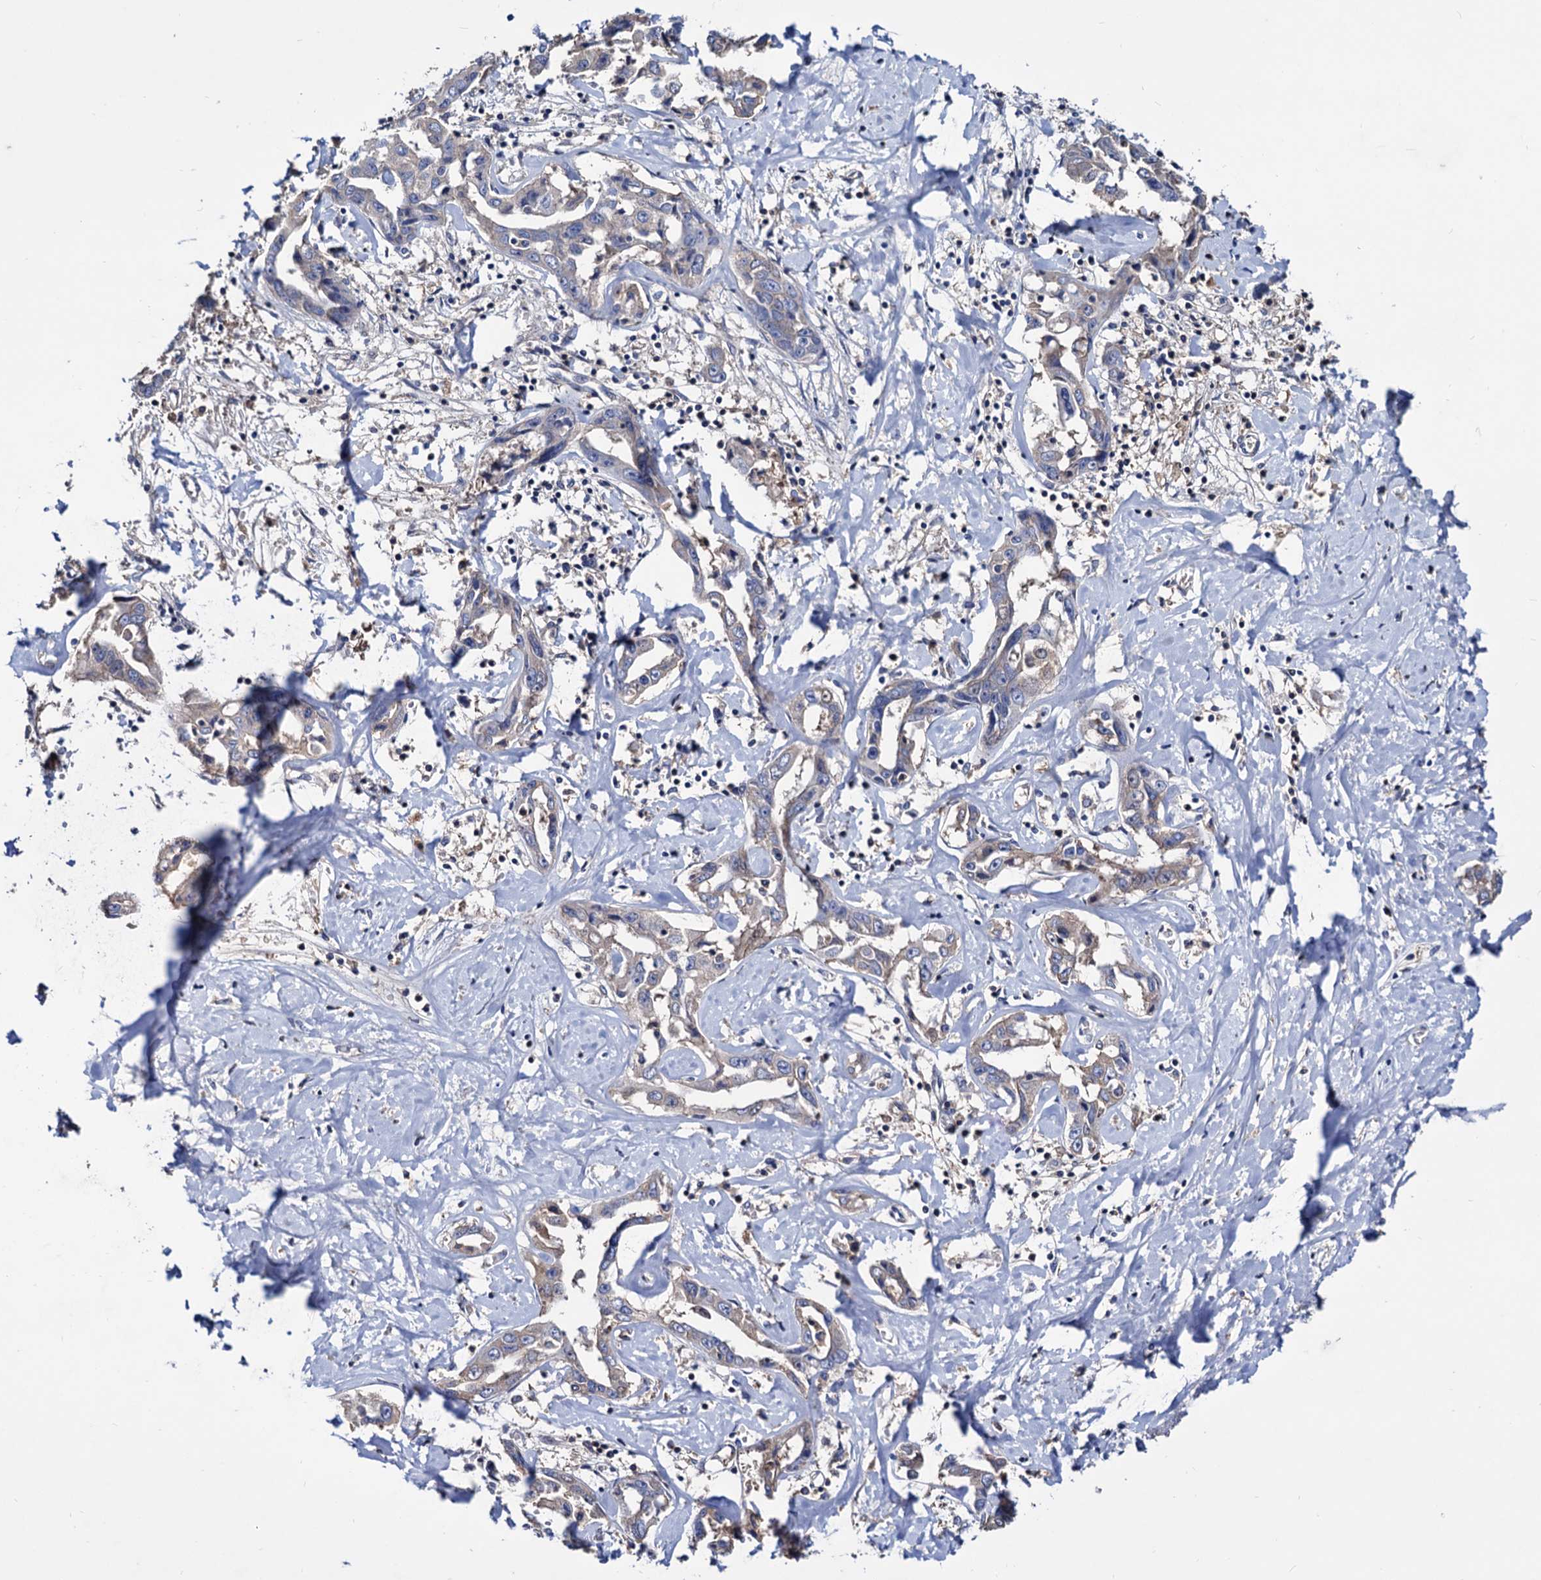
{"staining": {"intensity": "weak", "quantity": "25%-75%", "location": "cytoplasmic/membranous"}, "tissue": "liver cancer", "cell_type": "Tumor cells", "image_type": "cancer", "snomed": [{"axis": "morphology", "description": "Cholangiocarcinoma"}, {"axis": "topography", "description": "Liver"}], "caption": "IHC of liver cancer (cholangiocarcinoma) demonstrates low levels of weak cytoplasmic/membranous staining in about 25%-75% of tumor cells.", "gene": "NPAS4", "patient": {"sex": "male", "age": 59}}